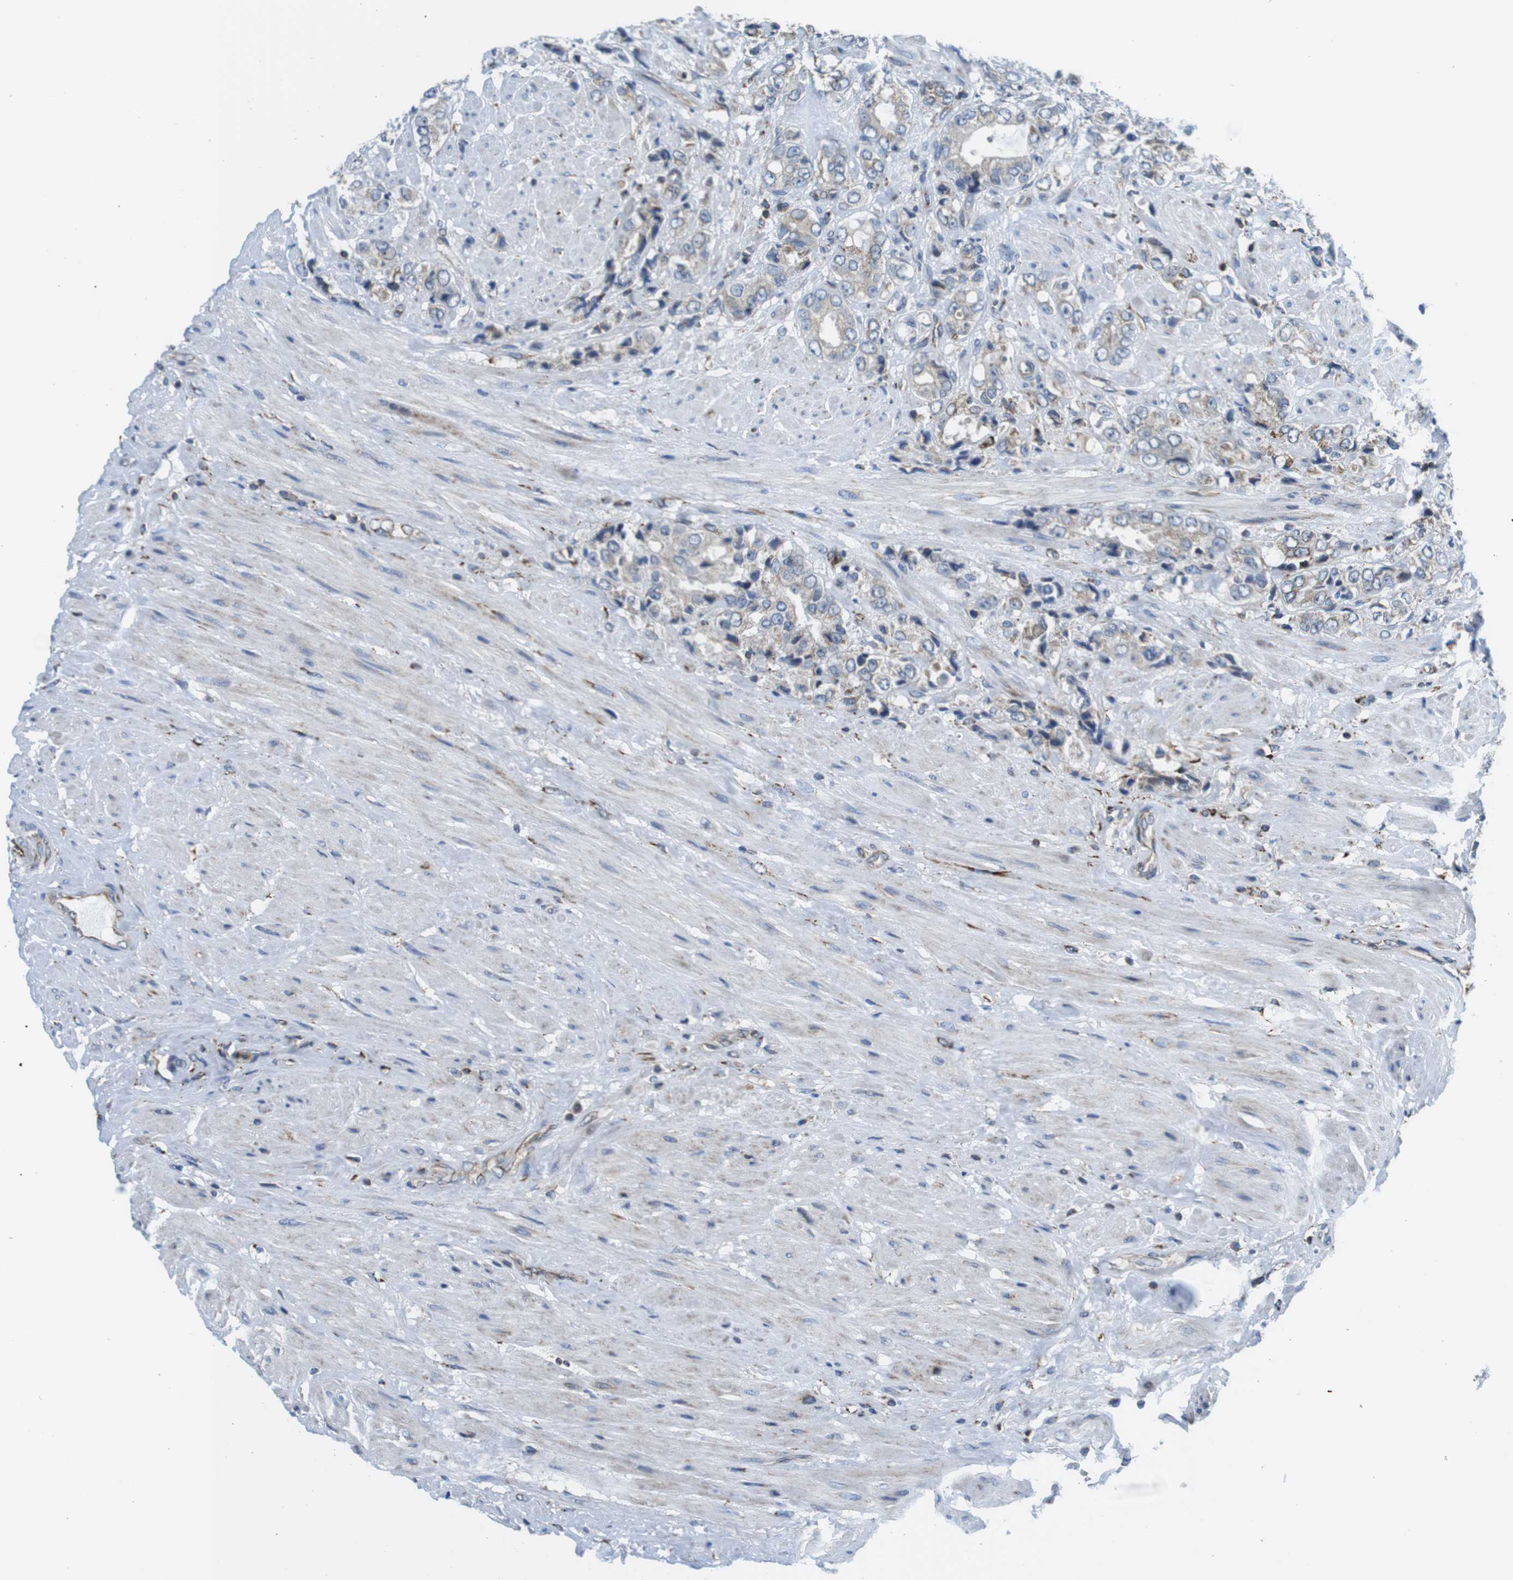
{"staining": {"intensity": "negative", "quantity": "none", "location": "none"}, "tissue": "prostate cancer", "cell_type": "Tumor cells", "image_type": "cancer", "snomed": [{"axis": "morphology", "description": "Adenocarcinoma, High grade"}, {"axis": "topography", "description": "Prostate"}], "caption": "DAB (3,3'-diaminobenzidine) immunohistochemical staining of prostate cancer demonstrates no significant staining in tumor cells.", "gene": "KCNE3", "patient": {"sex": "male", "age": 61}}